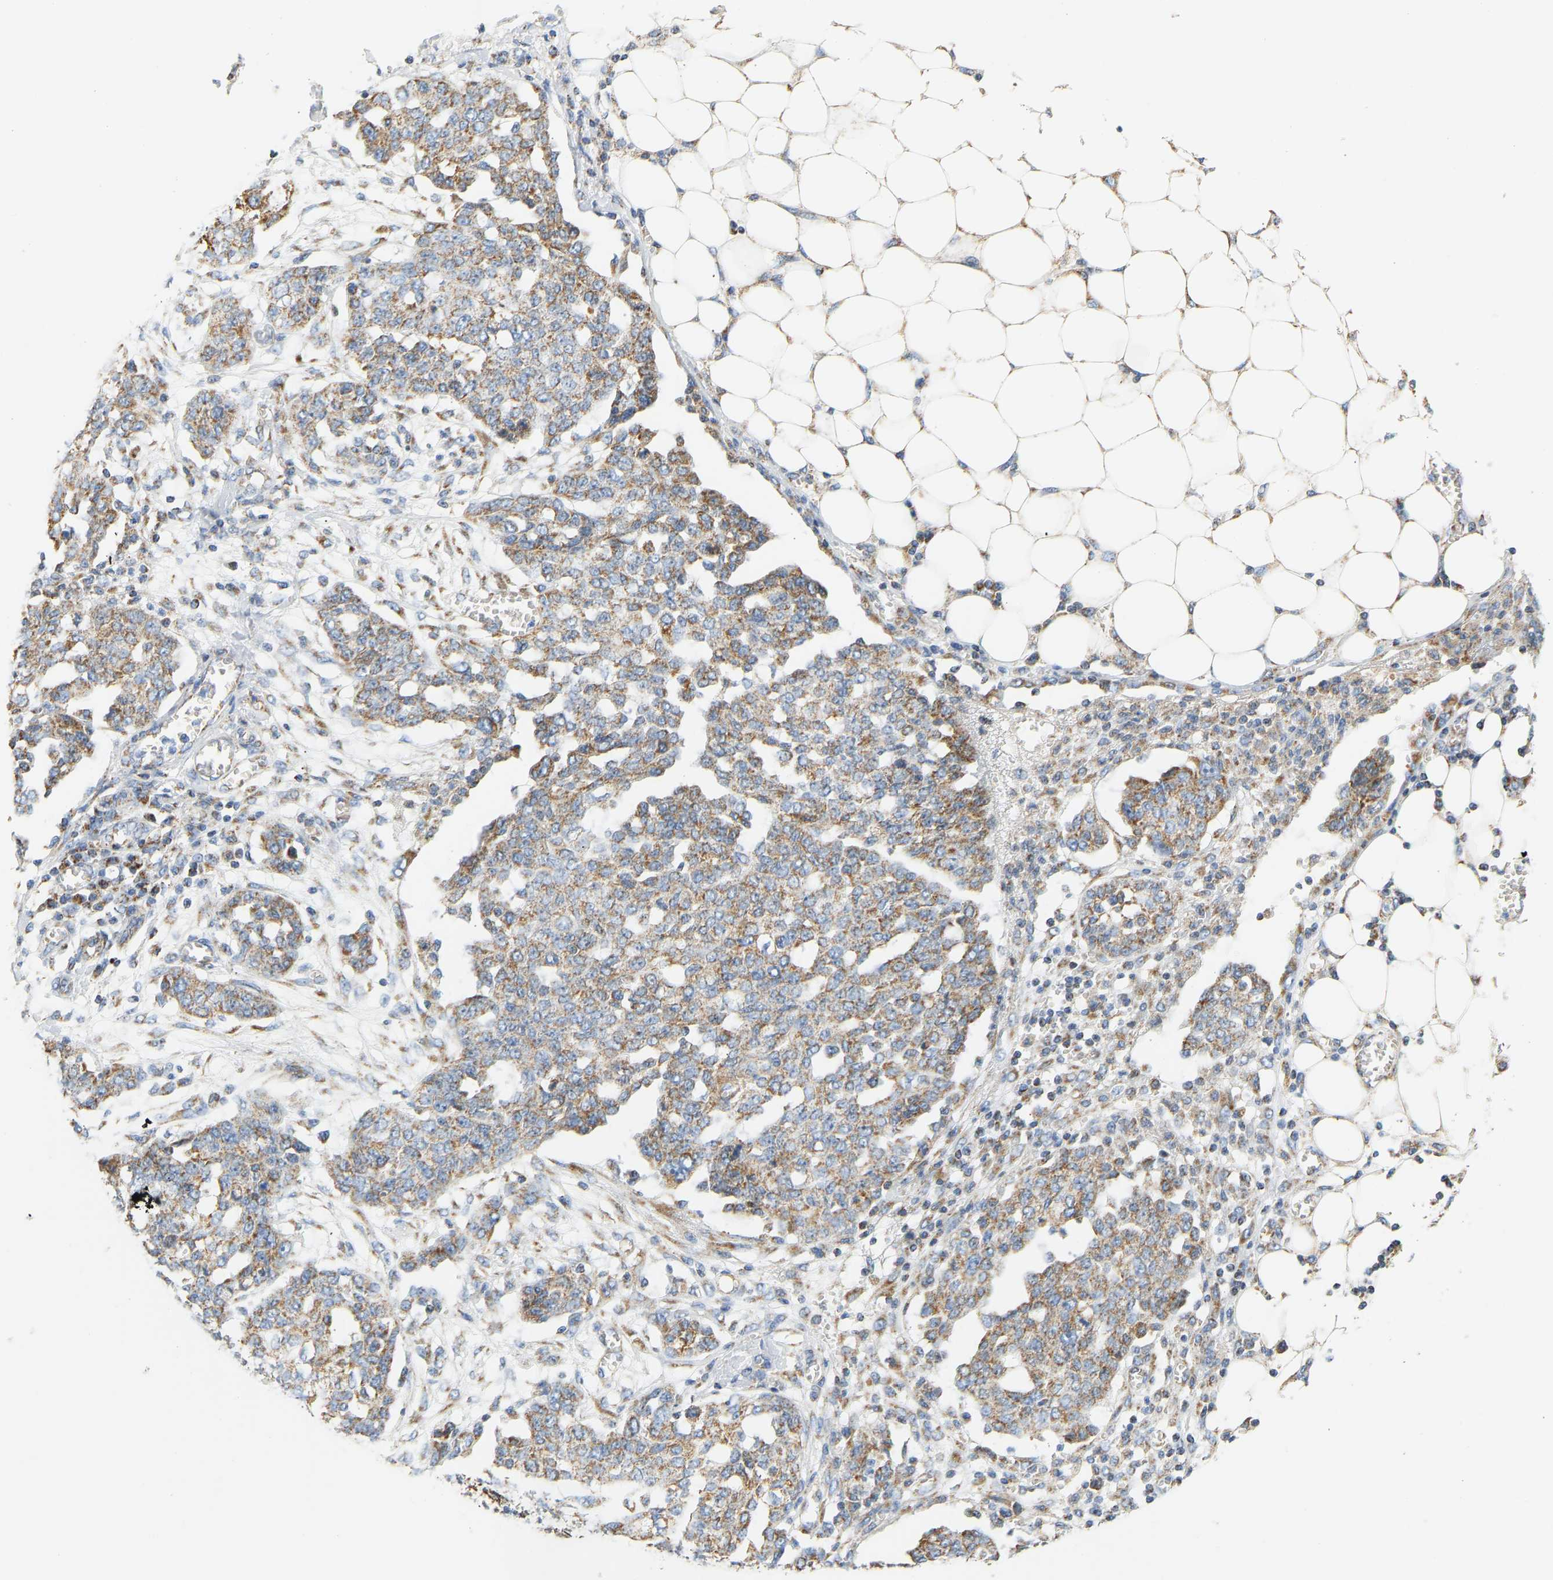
{"staining": {"intensity": "weak", "quantity": ">75%", "location": "cytoplasmic/membranous"}, "tissue": "ovarian cancer", "cell_type": "Tumor cells", "image_type": "cancer", "snomed": [{"axis": "morphology", "description": "Cystadenocarcinoma, serous, NOS"}, {"axis": "topography", "description": "Soft tissue"}, {"axis": "topography", "description": "Ovary"}], "caption": "A photomicrograph of ovarian serous cystadenocarcinoma stained for a protein demonstrates weak cytoplasmic/membranous brown staining in tumor cells.", "gene": "GRPEL2", "patient": {"sex": "female", "age": 57}}